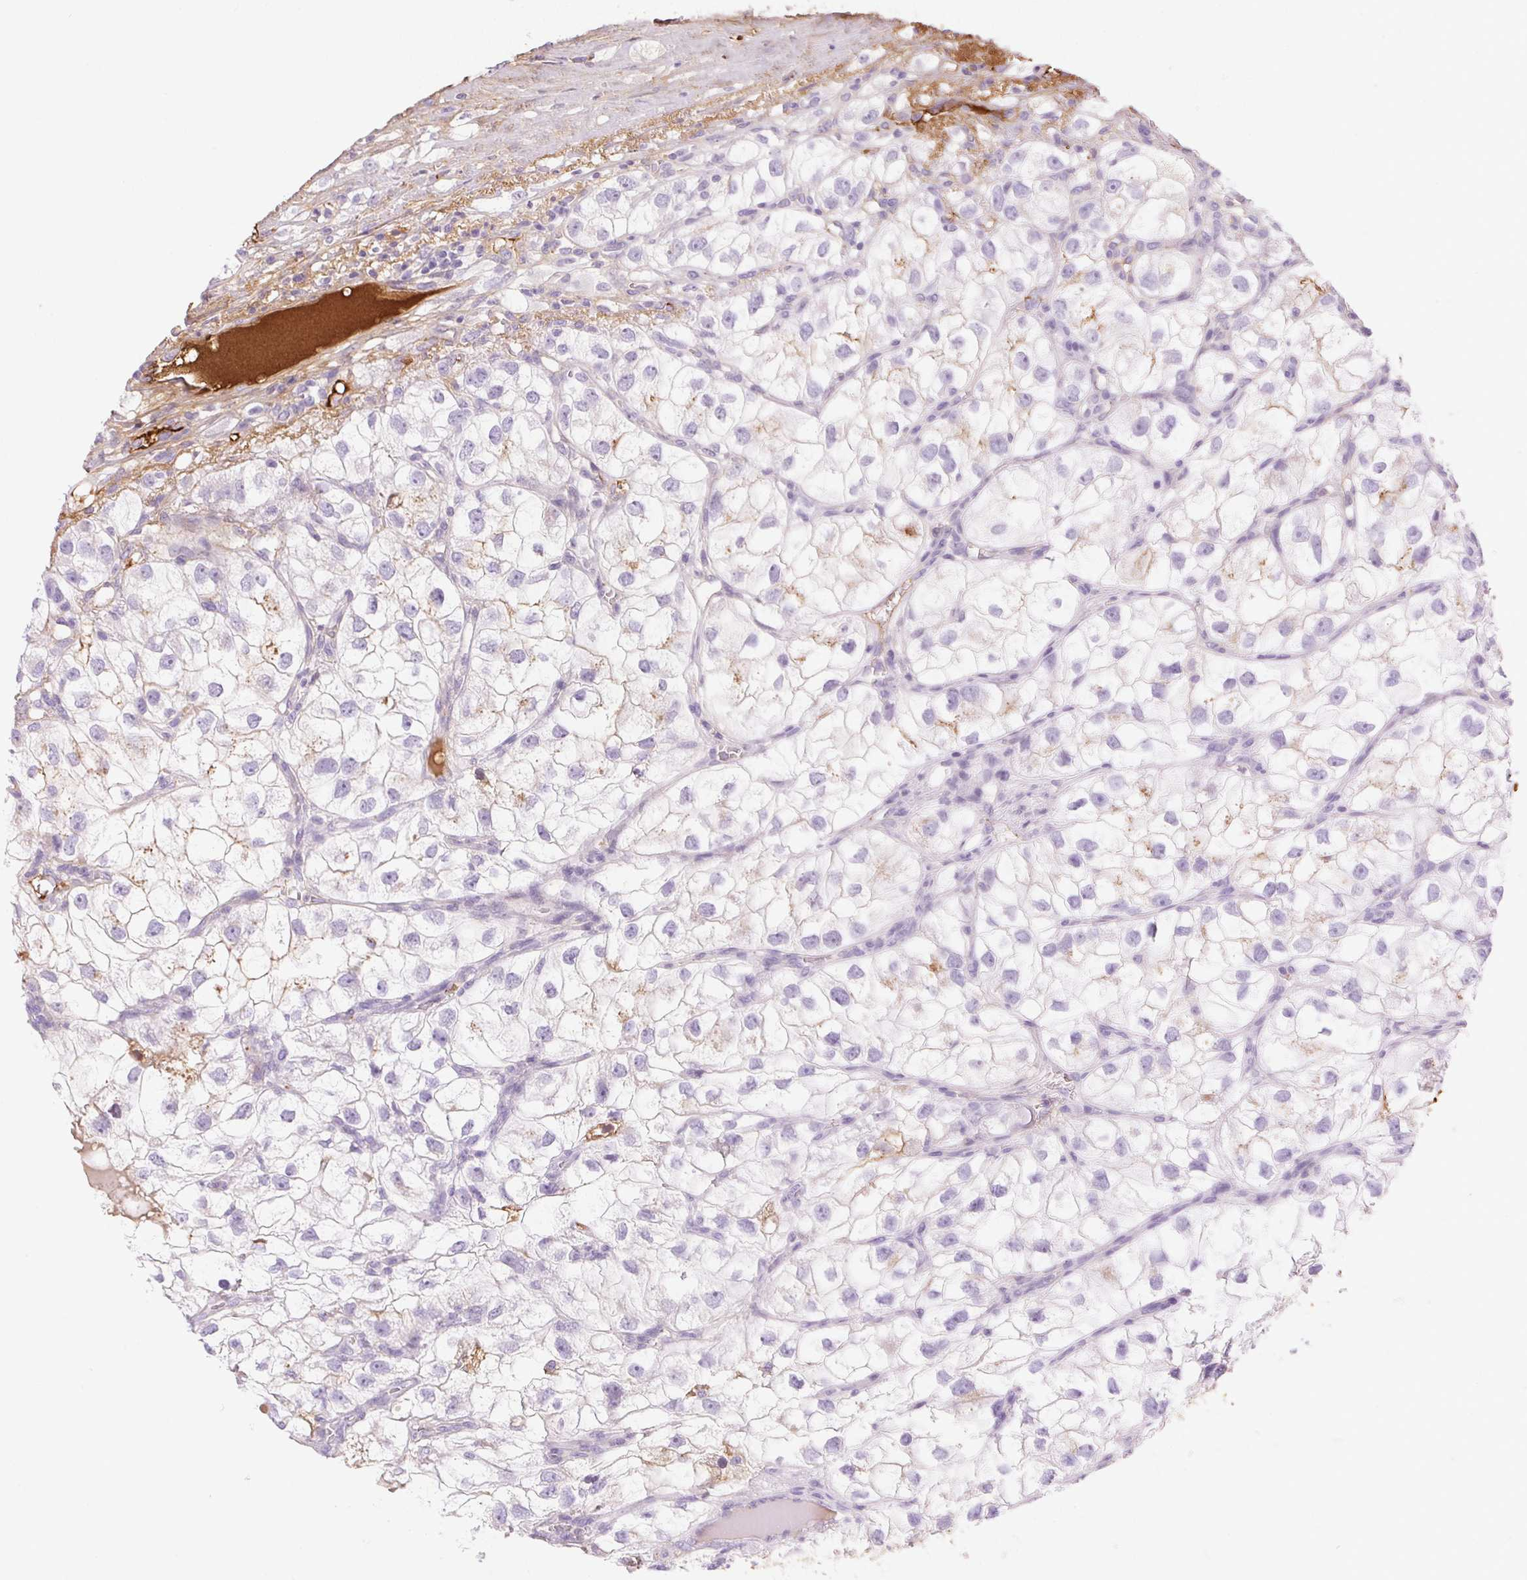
{"staining": {"intensity": "negative", "quantity": "none", "location": "none"}, "tissue": "renal cancer", "cell_type": "Tumor cells", "image_type": "cancer", "snomed": [{"axis": "morphology", "description": "Adenocarcinoma, NOS"}, {"axis": "topography", "description": "Kidney"}], "caption": "Renal adenocarcinoma stained for a protein using IHC exhibits no positivity tumor cells.", "gene": "FGA", "patient": {"sex": "male", "age": 59}}